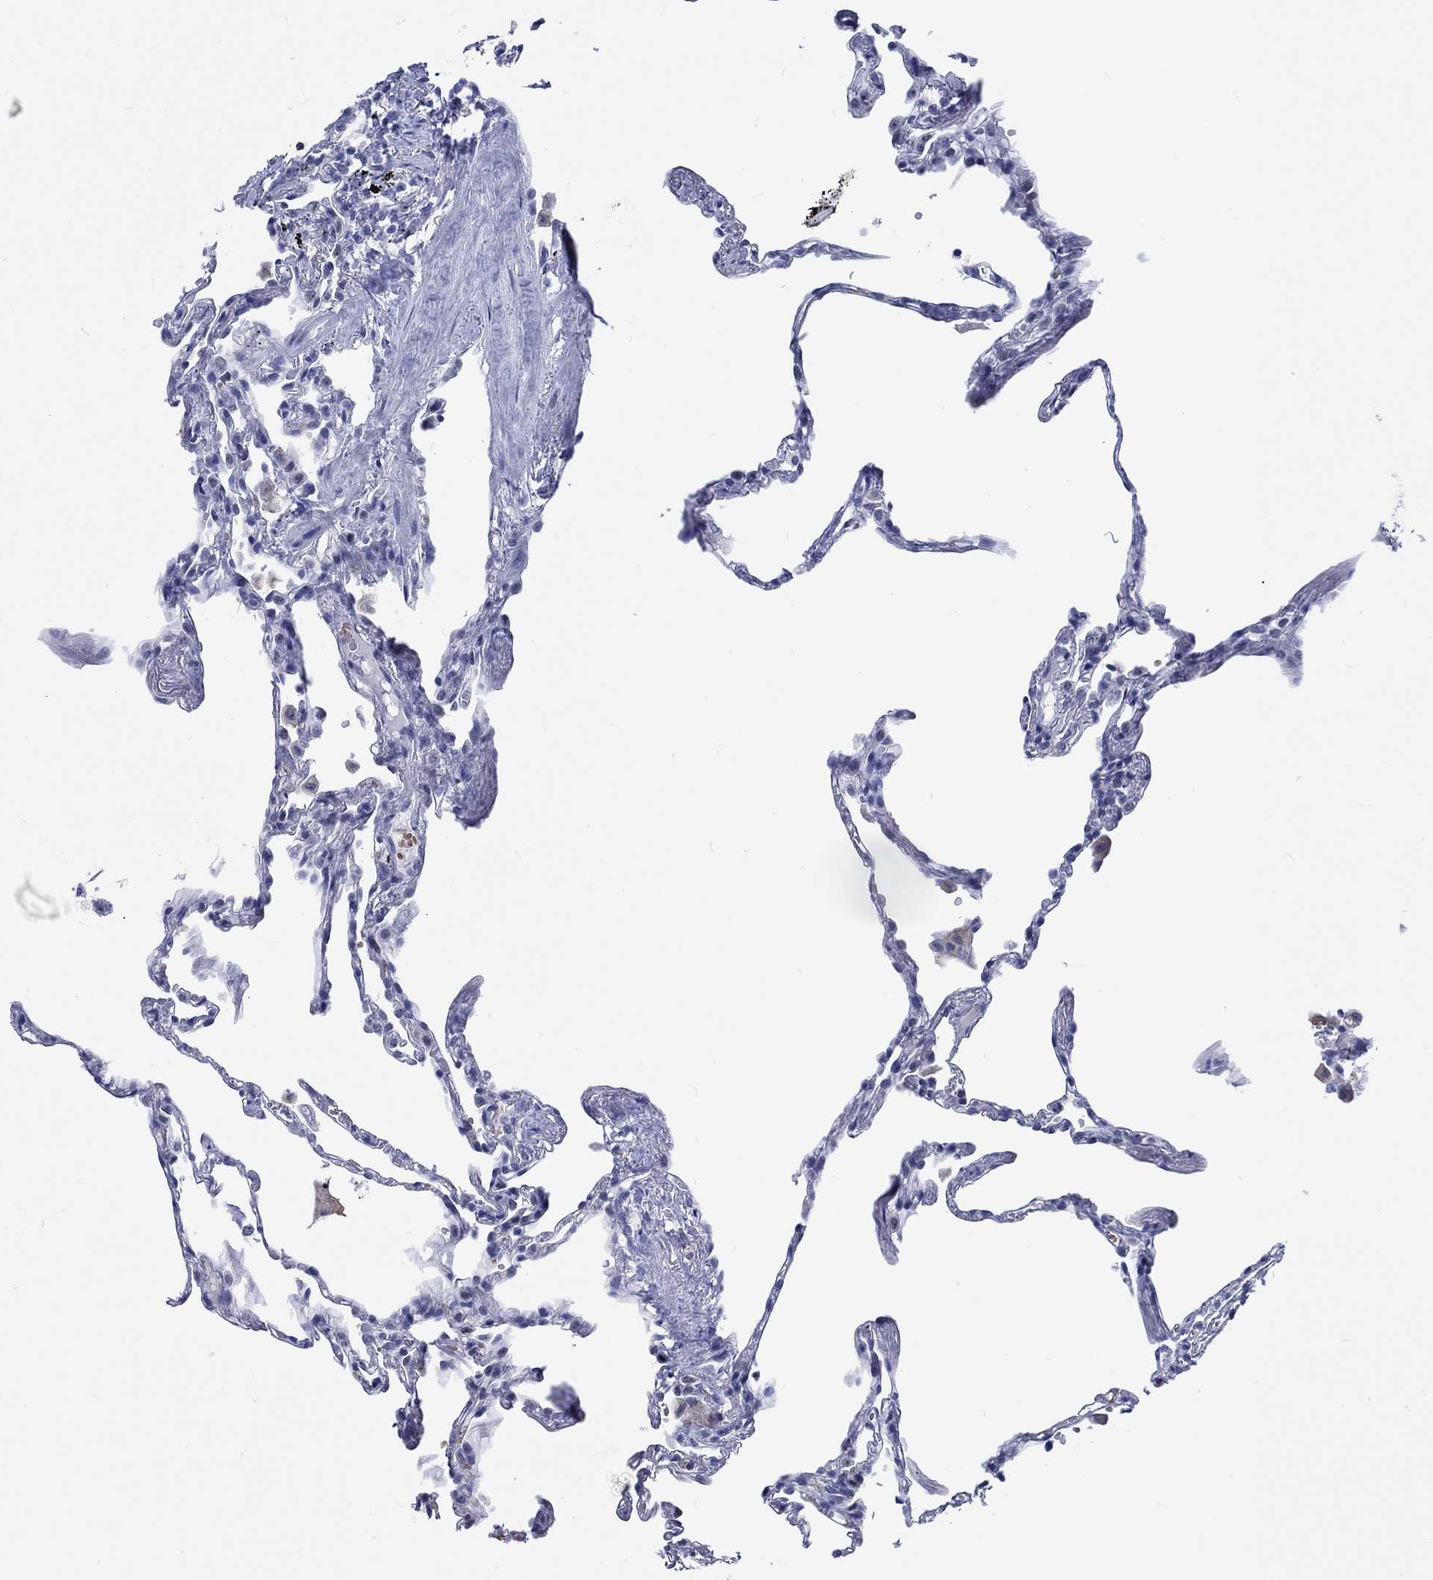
{"staining": {"intensity": "negative", "quantity": "none", "location": "none"}, "tissue": "lung", "cell_type": "Alveolar cells", "image_type": "normal", "snomed": [{"axis": "morphology", "description": "Normal tissue, NOS"}, {"axis": "topography", "description": "Lung"}], "caption": "The image exhibits no significant positivity in alveolar cells of lung. (Stains: DAB immunohistochemistry (IHC) with hematoxylin counter stain, Microscopy: brightfield microscopy at high magnification).", "gene": "ZNF446", "patient": {"sex": "male", "age": 78}}